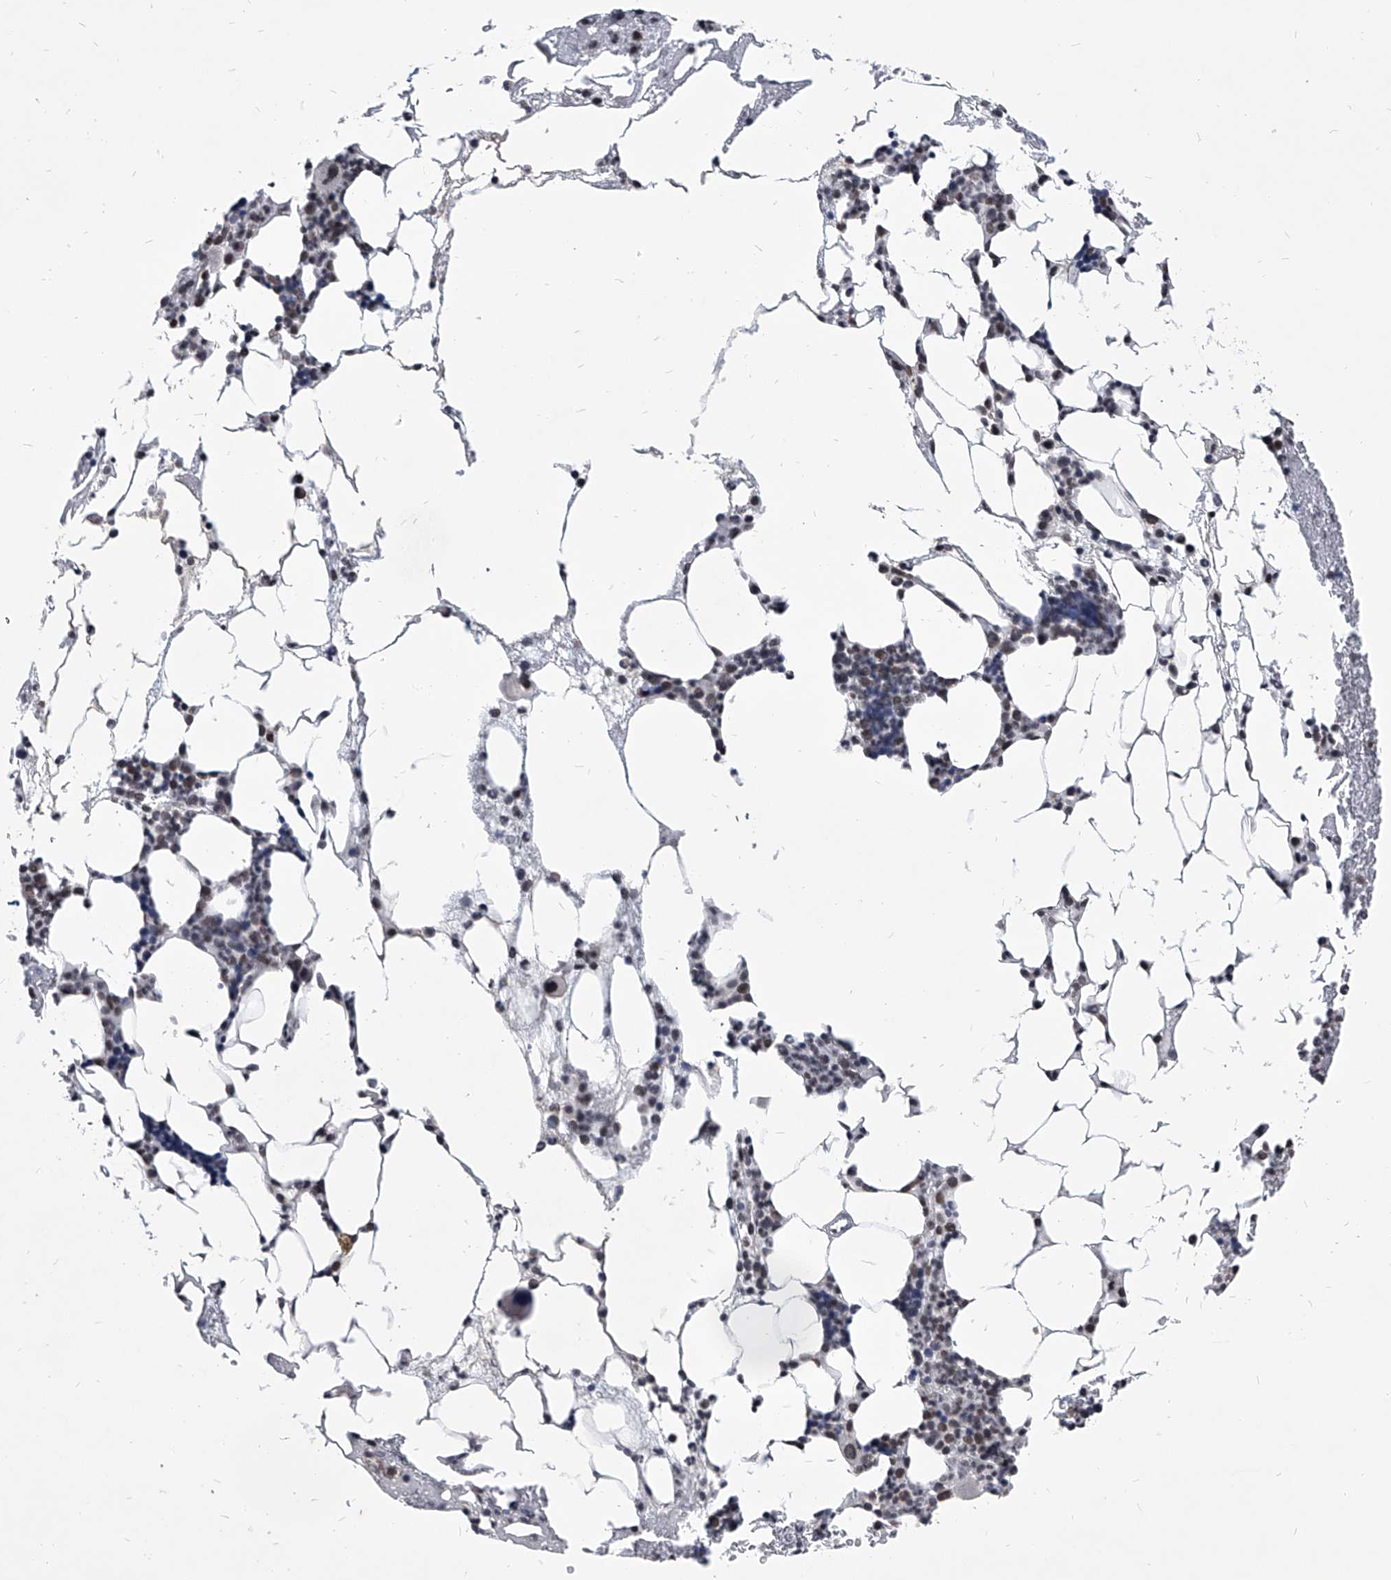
{"staining": {"intensity": "weak", "quantity": "<25%", "location": "nuclear"}, "tissue": "bone marrow", "cell_type": "Hematopoietic cells", "image_type": "normal", "snomed": [{"axis": "morphology", "description": "Normal tissue, NOS"}, {"axis": "morphology", "description": "Inflammation, NOS"}, {"axis": "topography", "description": "Bone marrow"}], "caption": "Hematopoietic cells show no significant protein expression in benign bone marrow.", "gene": "PPIL4", "patient": {"sex": "female", "age": 78}}